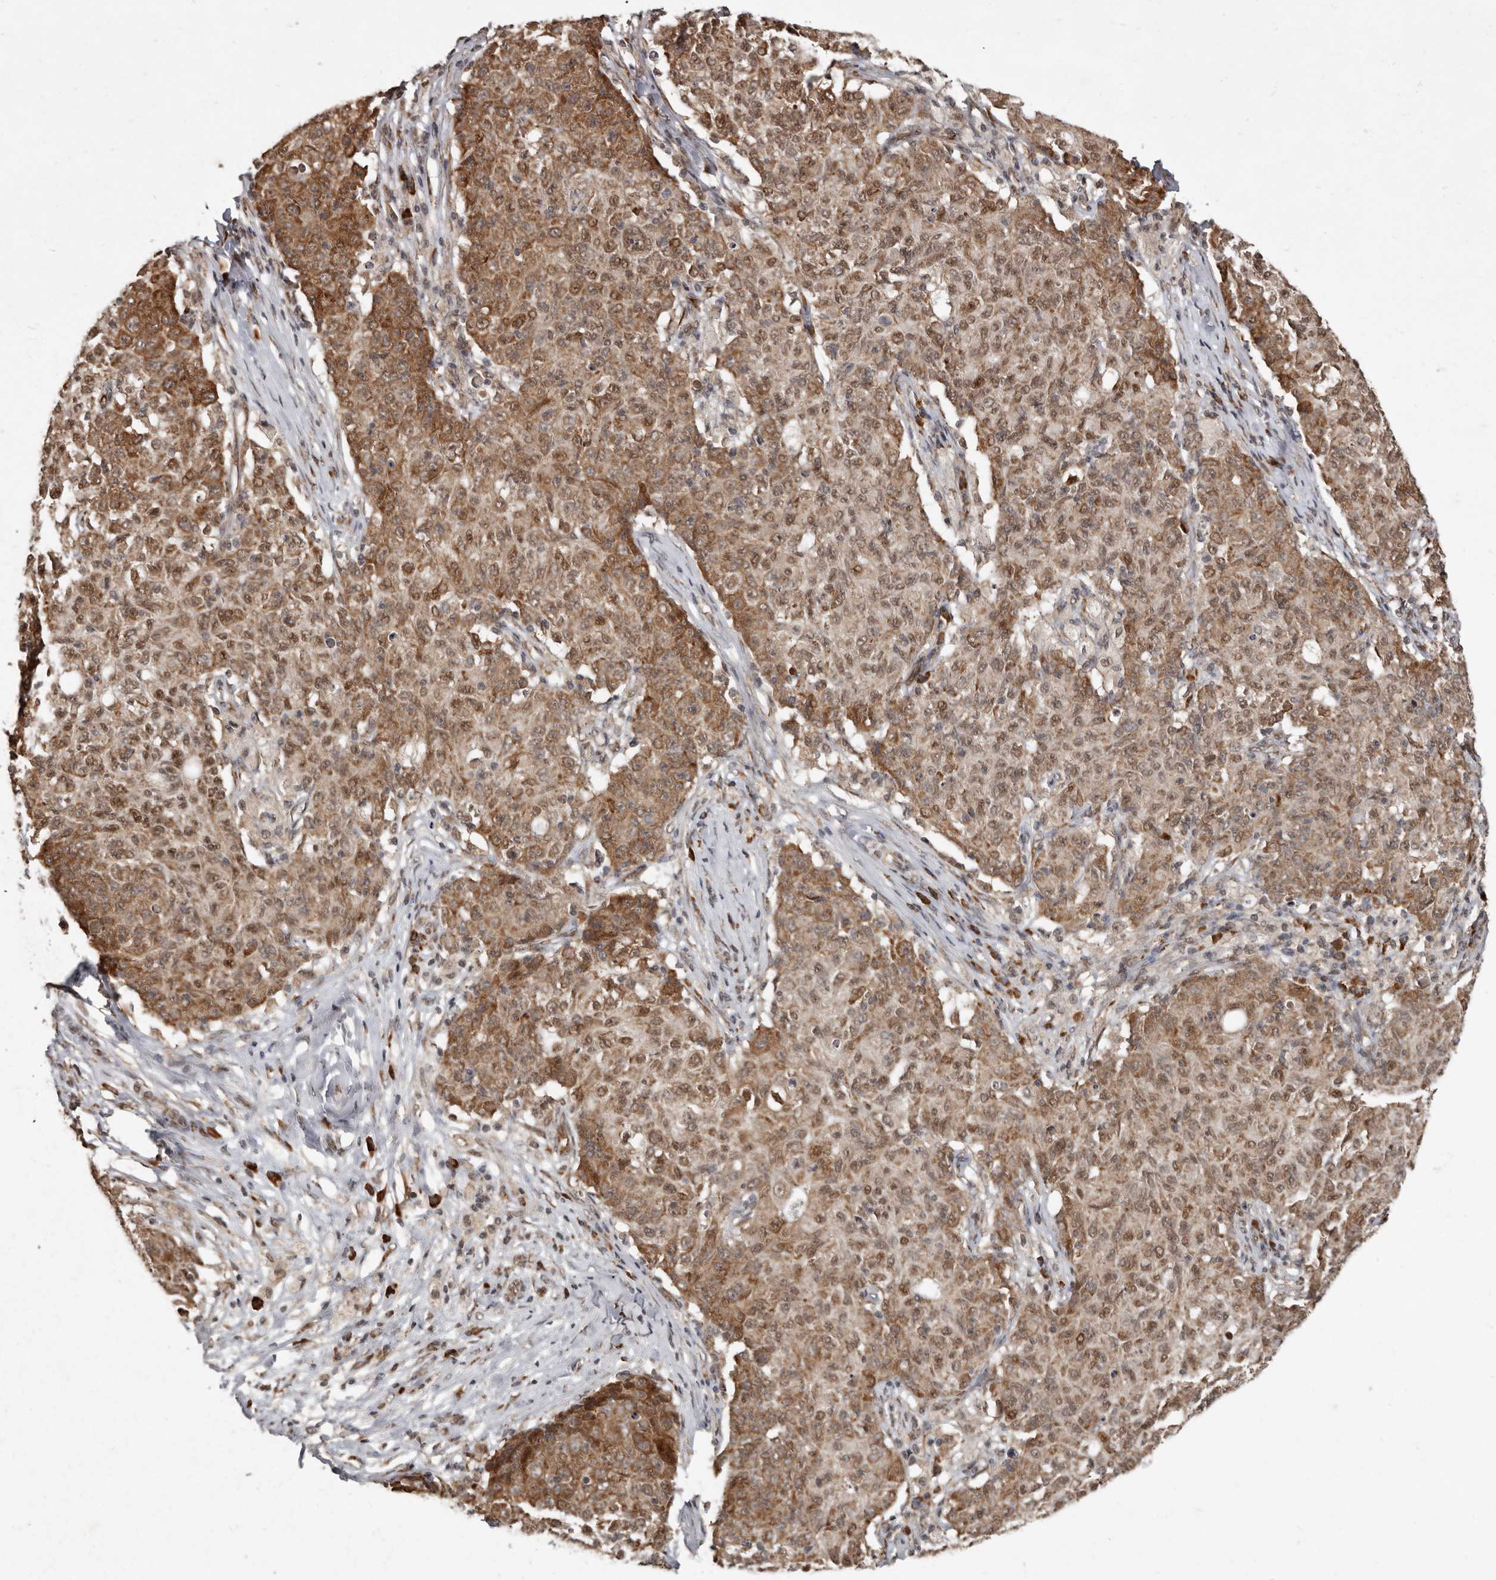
{"staining": {"intensity": "moderate", "quantity": ">75%", "location": "cytoplasmic/membranous,nuclear"}, "tissue": "ovarian cancer", "cell_type": "Tumor cells", "image_type": "cancer", "snomed": [{"axis": "morphology", "description": "Carcinoma, endometroid"}, {"axis": "topography", "description": "Ovary"}], "caption": "Tumor cells show medium levels of moderate cytoplasmic/membranous and nuclear expression in about >75% of cells in human ovarian cancer (endometroid carcinoma). Using DAB (brown) and hematoxylin (blue) stains, captured at high magnification using brightfield microscopy.", "gene": "LRGUK", "patient": {"sex": "female", "age": 42}}